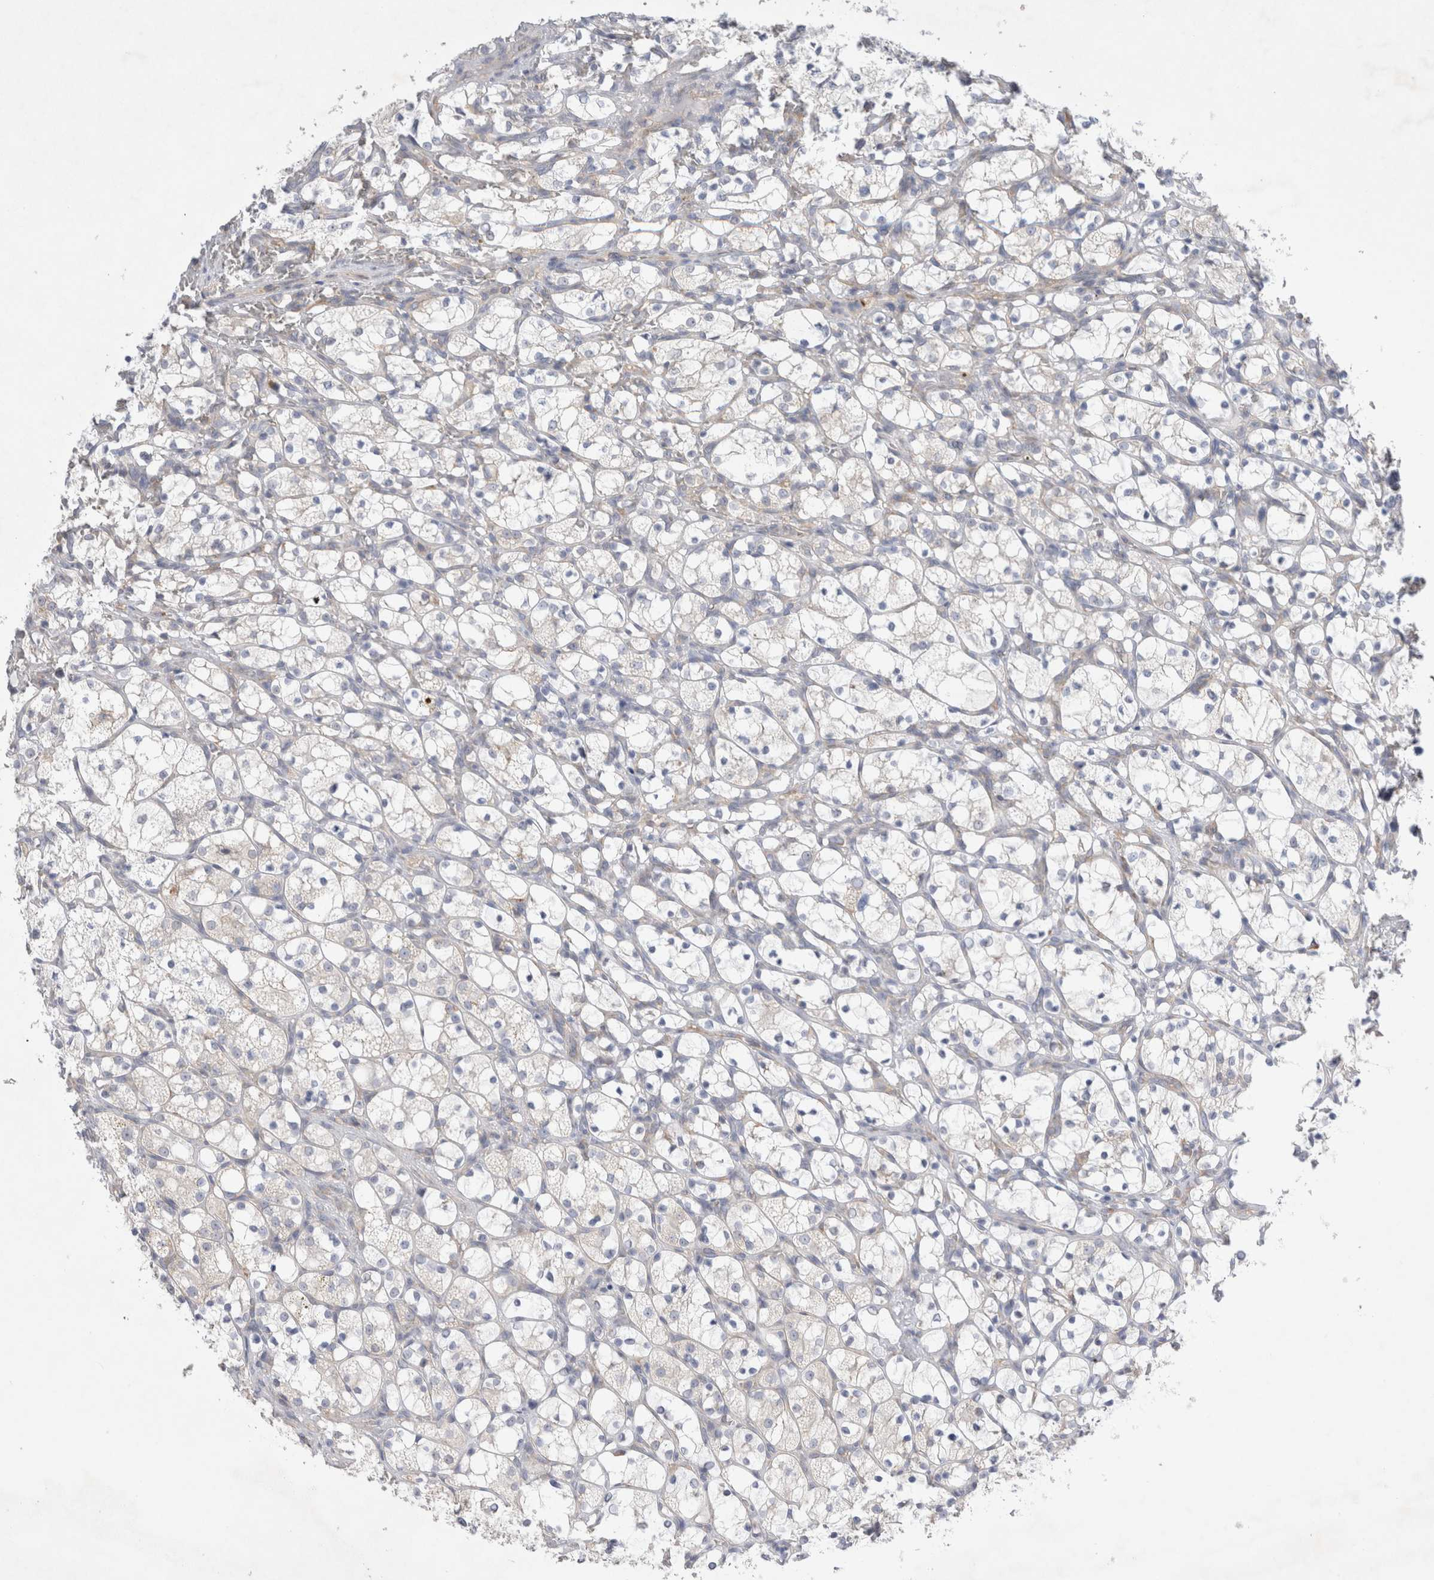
{"staining": {"intensity": "negative", "quantity": "none", "location": "none"}, "tissue": "renal cancer", "cell_type": "Tumor cells", "image_type": "cancer", "snomed": [{"axis": "morphology", "description": "Adenocarcinoma, NOS"}, {"axis": "topography", "description": "Kidney"}], "caption": "A micrograph of renal adenocarcinoma stained for a protein shows no brown staining in tumor cells.", "gene": "ZNF23", "patient": {"sex": "female", "age": 69}}